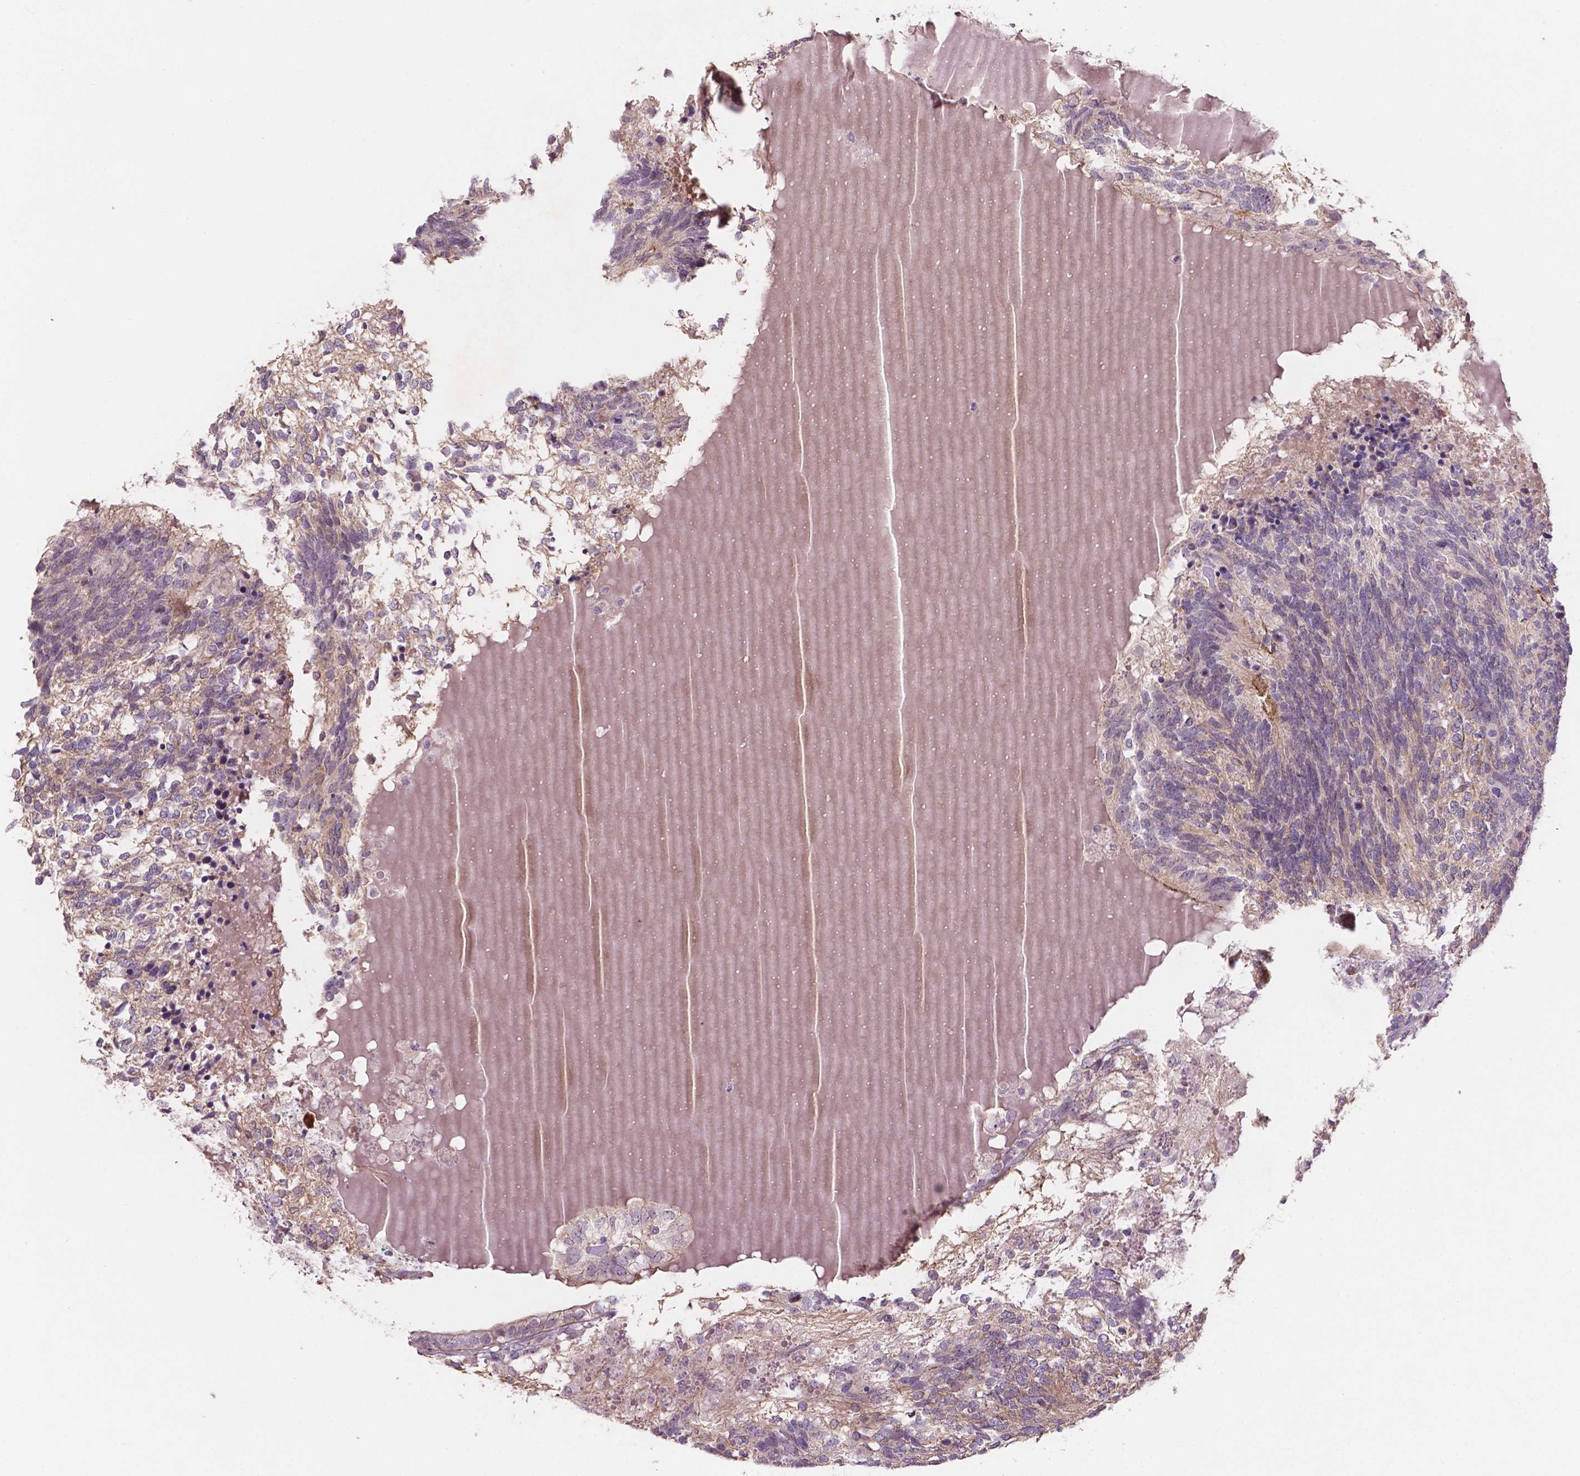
{"staining": {"intensity": "moderate", "quantity": "<25%", "location": "cytoplasmic/membranous"}, "tissue": "testis cancer", "cell_type": "Tumor cells", "image_type": "cancer", "snomed": [{"axis": "morphology", "description": "Seminoma, NOS"}, {"axis": "morphology", "description": "Carcinoma, Embryonal, NOS"}, {"axis": "topography", "description": "Testis"}], "caption": "Tumor cells display moderate cytoplasmic/membranous staining in approximately <25% of cells in embryonal carcinoma (testis).", "gene": "ARL5C", "patient": {"sex": "male", "age": 41}}